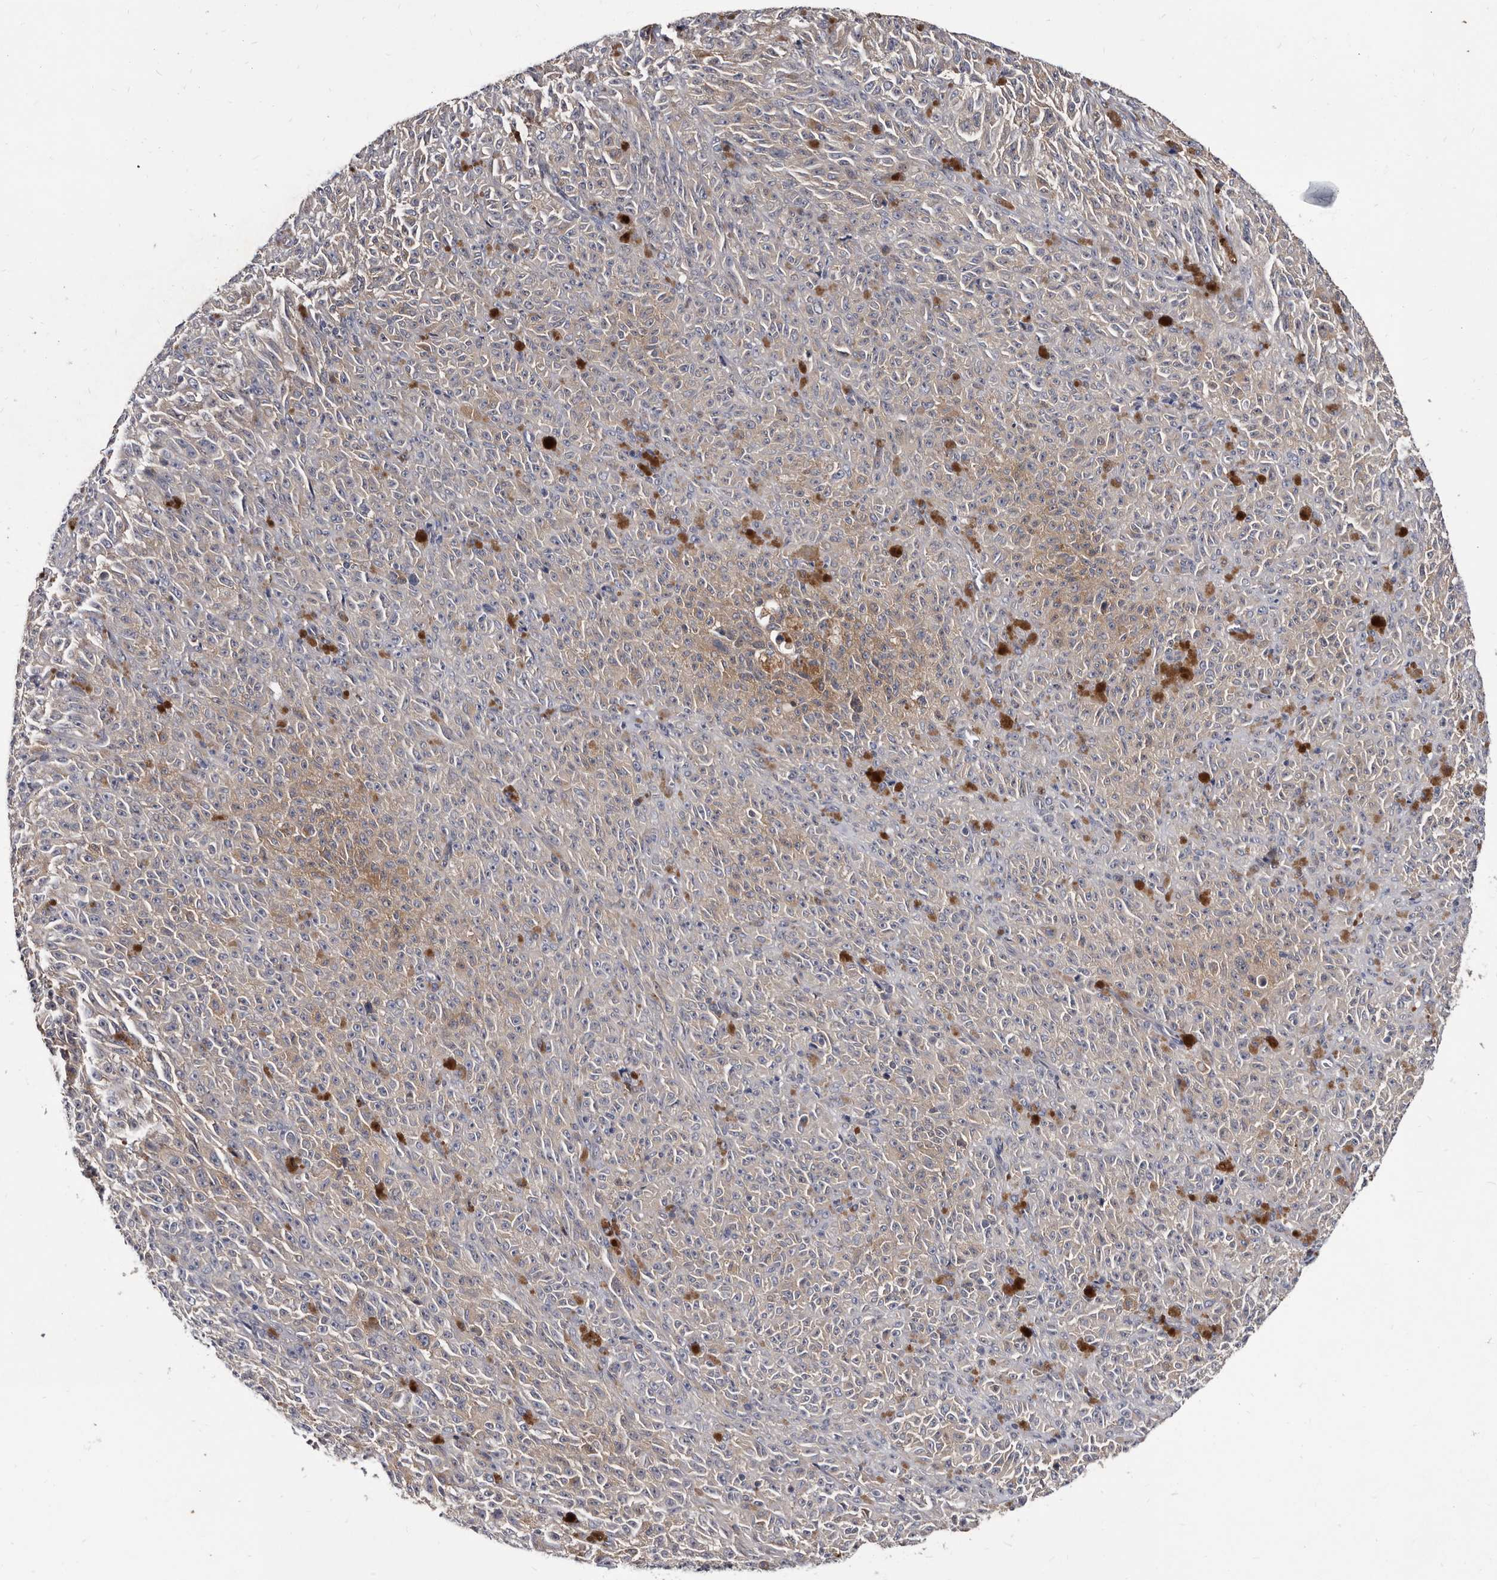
{"staining": {"intensity": "moderate", "quantity": "25%-75%", "location": "cytoplasmic/membranous"}, "tissue": "melanoma", "cell_type": "Tumor cells", "image_type": "cancer", "snomed": [{"axis": "morphology", "description": "Malignant melanoma, NOS"}, {"axis": "topography", "description": "Skin"}], "caption": "Tumor cells reveal medium levels of moderate cytoplasmic/membranous staining in approximately 25%-75% of cells in malignant melanoma.", "gene": "ABCF2", "patient": {"sex": "female", "age": 82}}